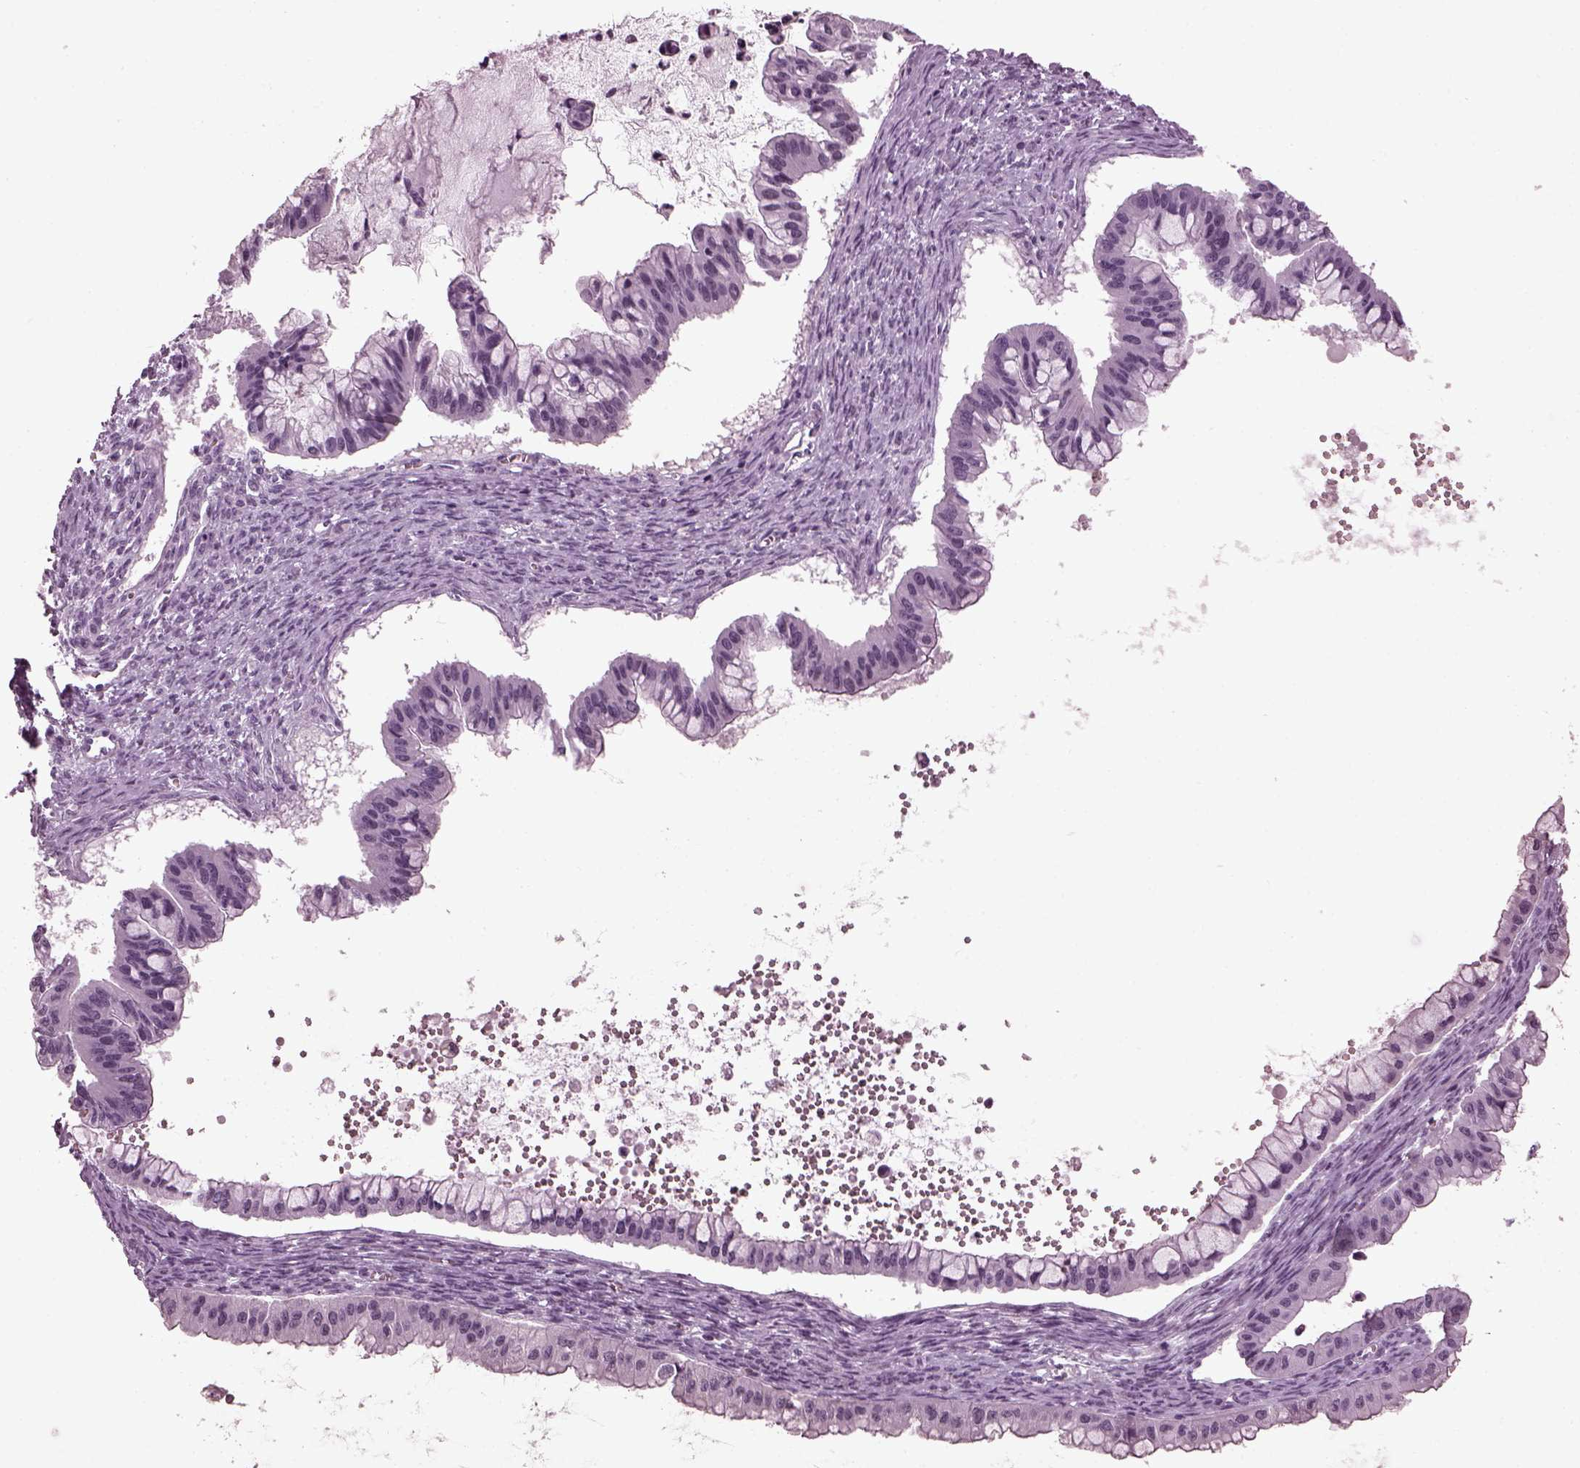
{"staining": {"intensity": "negative", "quantity": "none", "location": "none"}, "tissue": "ovarian cancer", "cell_type": "Tumor cells", "image_type": "cancer", "snomed": [{"axis": "morphology", "description": "Cystadenocarcinoma, mucinous, NOS"}, {"axis": "topography", "description": "Ovary"}], "caption": "Photomicrograph shows no significant protein positivity in tumor cells of mucinous cystadenocarcinoma (ovarian). The staining was performed using DAB (3,3'-diaminobenzidine) to visualize the protein expression in brown, while the nuclei were stained in blue with hematoxylin (Magnification: 20x).", "gene": "SLC6A17", "patient": {"sex": "female", "age": 72}}